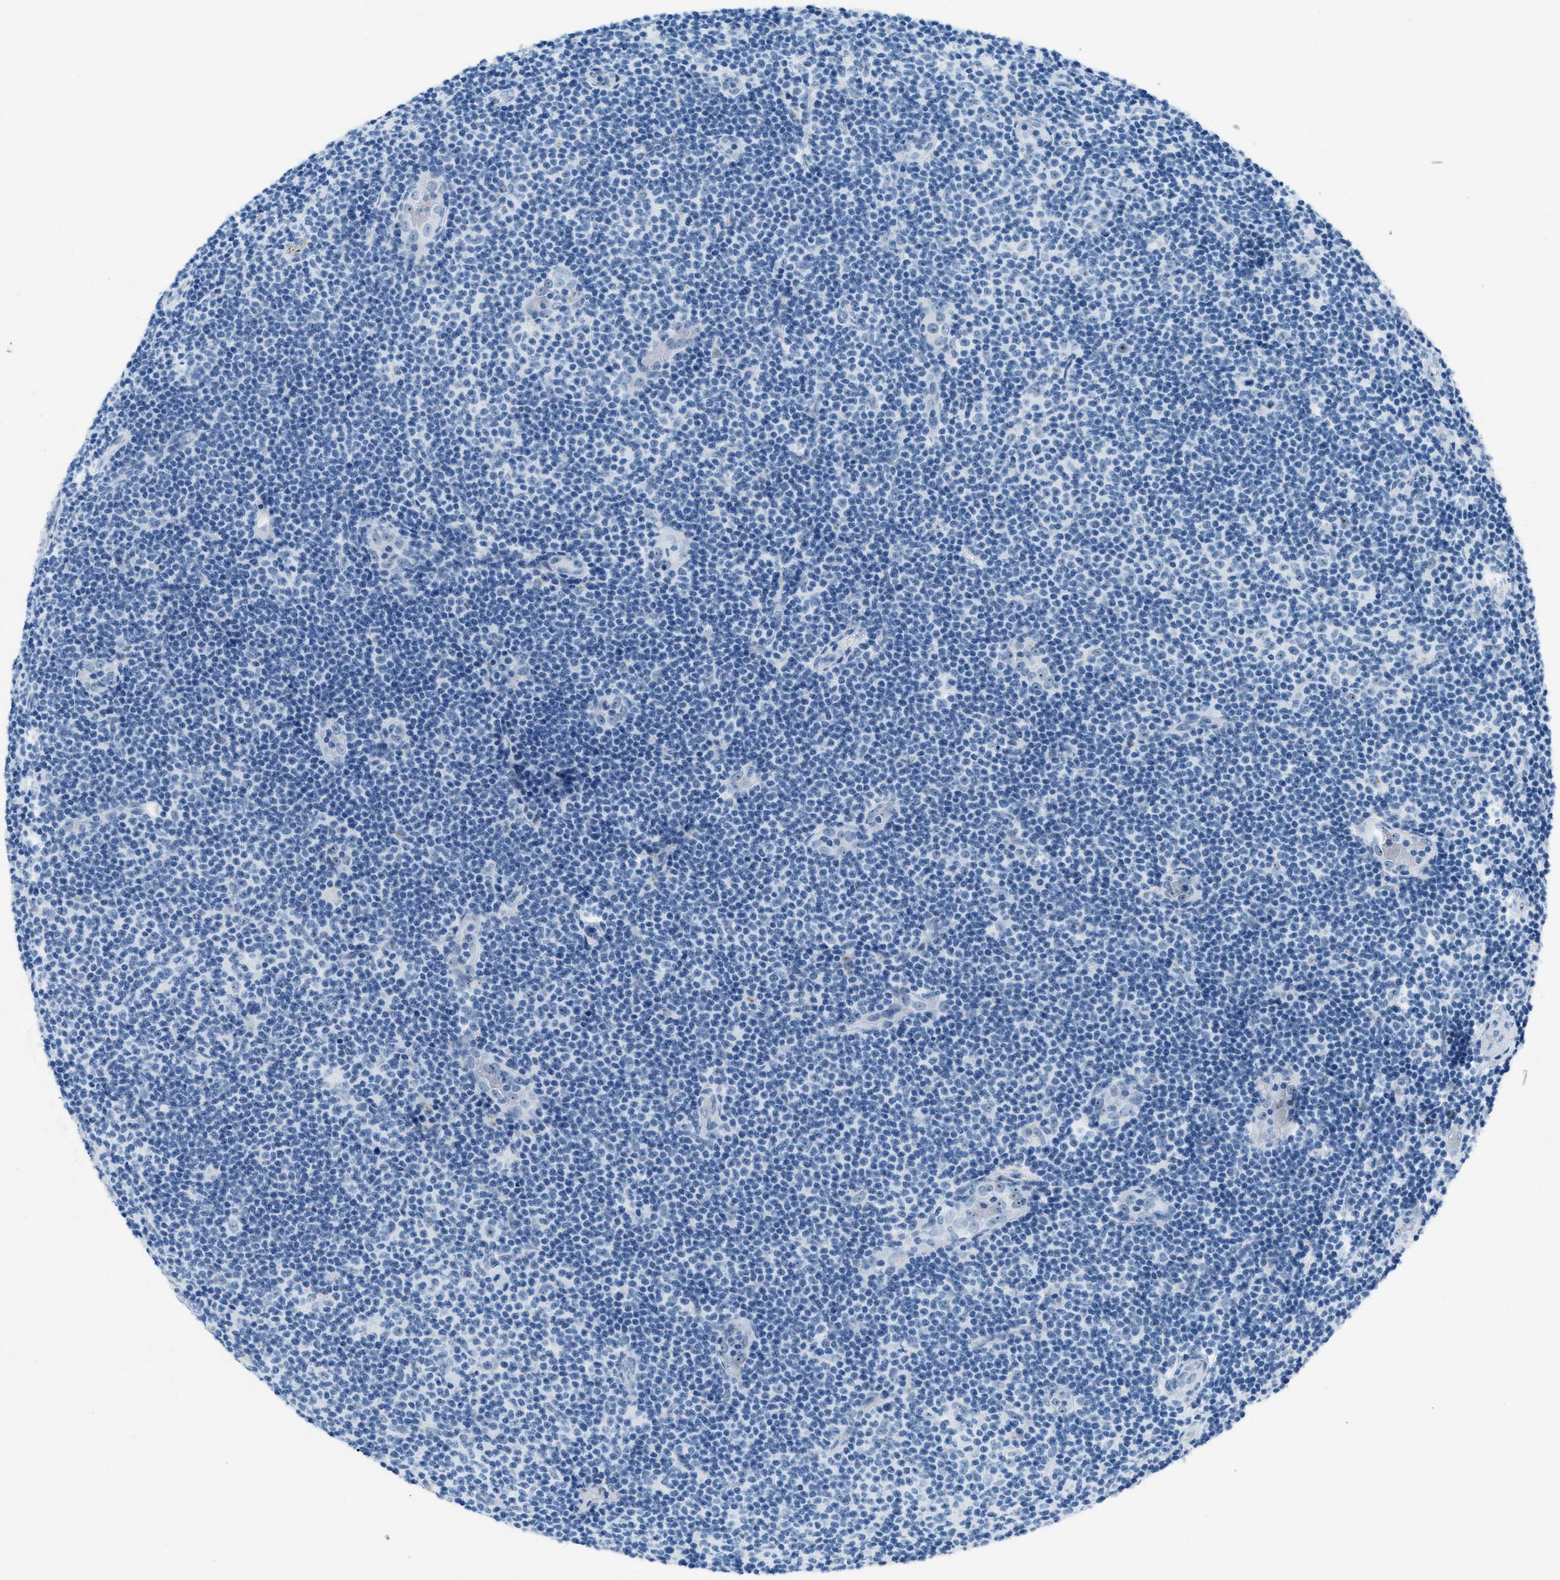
{"staining": {"intensity": "negative", "quantity": "none", "location": "none"}, "tissue": "lymphoma", "cell_type": "Tumor cells", "image_type": "cancer", "snomed": [{"axis": "morphology", "description": "Malignant lymphoma, non-Hodgkin's type, Low grade"}, {"axis": "topography", "description": "Lymph node"}], "caption": "IHC photomicrograph of low-grade malignant lymphoma, non-Hodgkin's type stained for a protein (brown), which displays no positivity in tumor cells.", "gene": "PLA2G2A", "patient": {"sex": "male", "age": 83}}